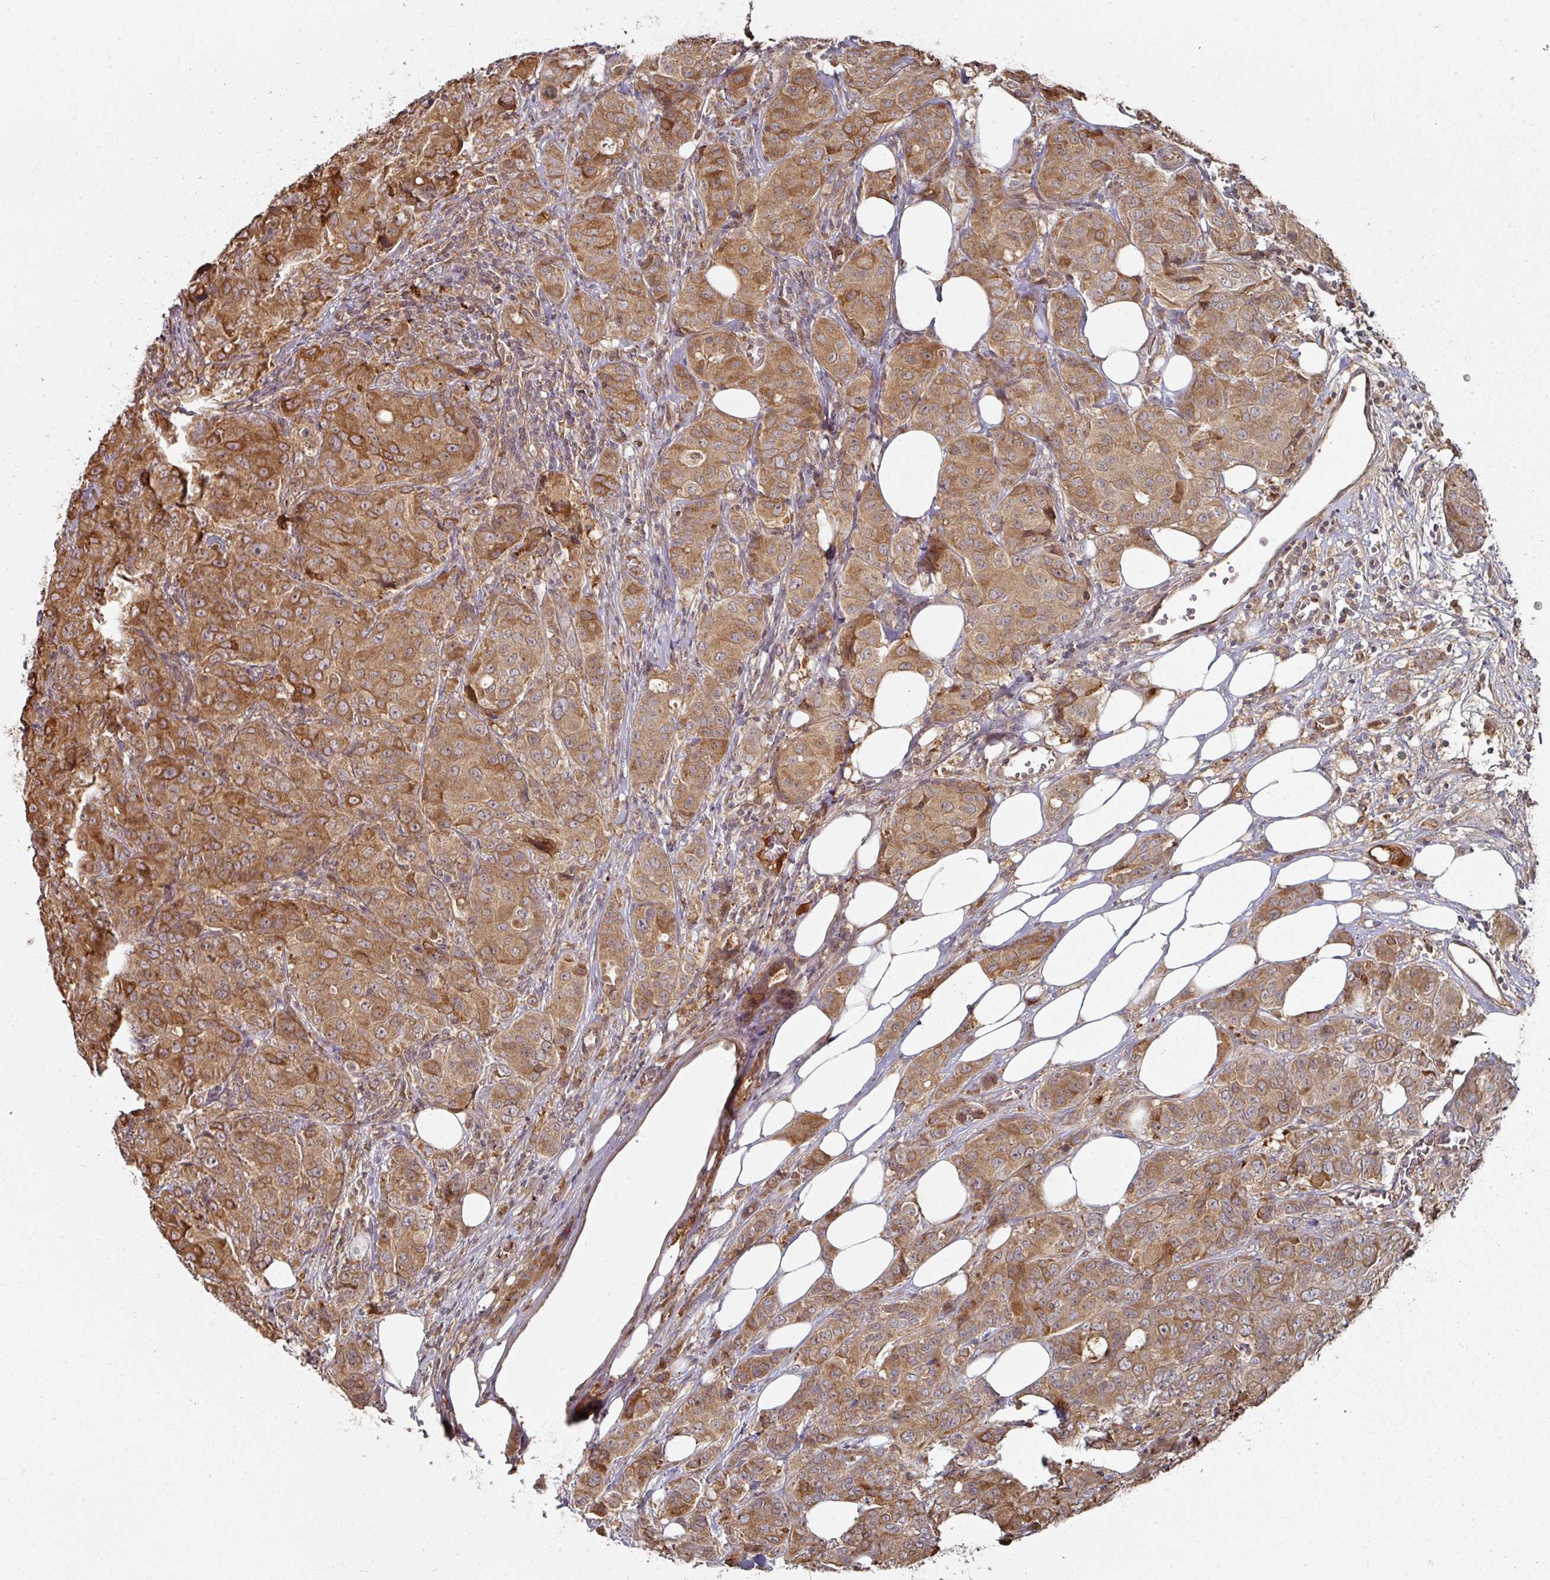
{"staining": {"intensity": "strong", "quantity": ">75%", "location": "cytoplasmic/membranous,nuclear"}, "tissue": "breast cancer", "cell_type": "Tumor cells", "image_type": "cancer", "snomed": [{"axis": "morphology", "description": "Duct carcinoma"}, {"axis": "topography", "description": "Breast"}], "caption": "This image exhibits infiltrating ductal carcinoma (breast) stained with IHC to label a protein in brown. The cytoplasmic/membranous and nuclear of tumor cells show strong positivity for the protein. Nuclei are counter-stained blue.", "gene": "CEP95", "patient": {"sex": "female", "age": 43}}